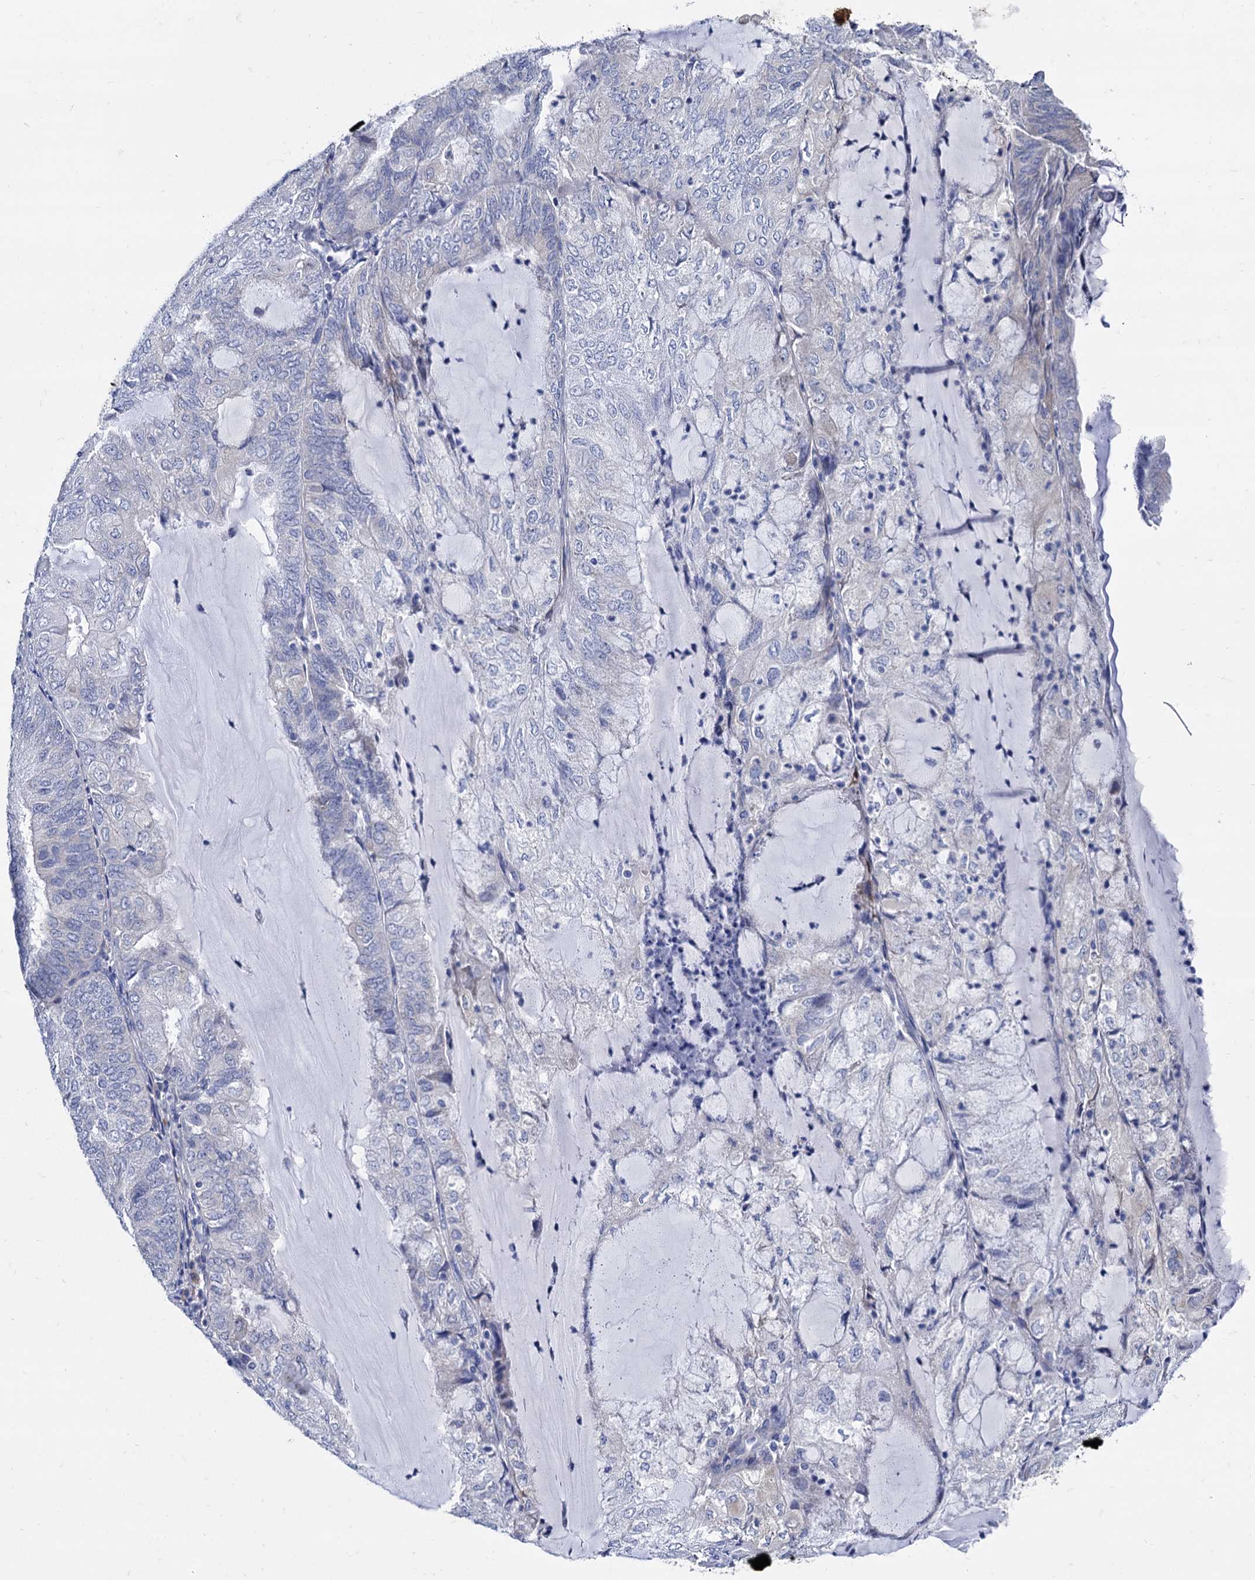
{"staining": {"intensity": "negative", "quantity": "none", "location": "none"}, "tissue": "endometrial cancer", "cell_type": "Tumor cells", "image_type": "cancer", "snomed": [{"axis": "morphology", "description": "Adenocarcinoma, NOS"}, {"axis": "topography", "description": "Endometrium"}], "caption": "The micrograph exhibits no staining of tumor cells in endometrial cancer.", "gene": "FOXR2", "patient": {"sex": "female", "age": 81}}